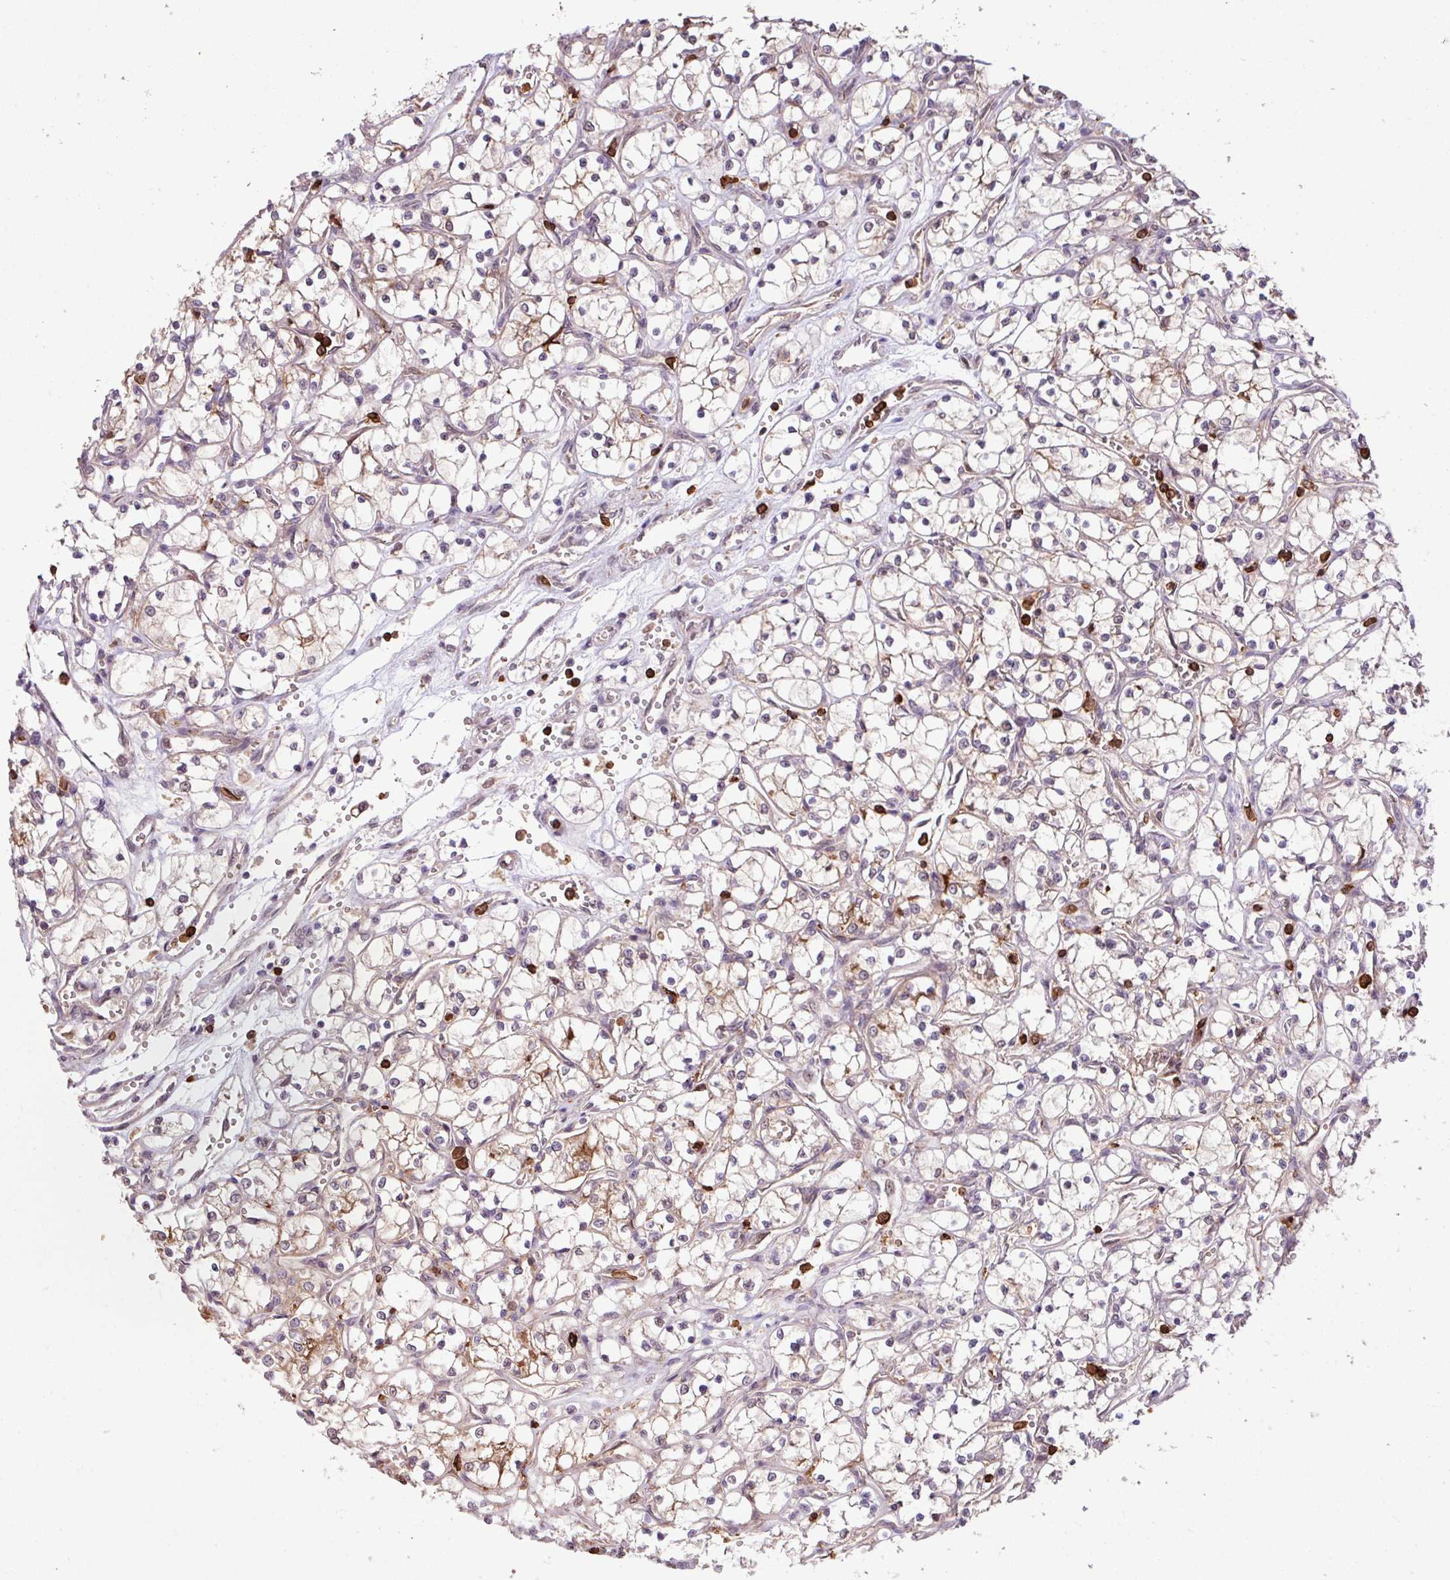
{"staining": {"intensity": "negative", "quantity": "none", "location": "none"}, "tissue": "renal cancer", "cell_type": "Tumor cells", "image_type": "cancer", "snomed": [{"axis": "morphology", "description": "Adenocarcinoma, NOS"}, {"axis": "topography", "description": "Kidney"}], "caption": "Protein analysis of renal cancer (adenocarcinoma) exhibits no significant staining in tumor cells. (Stains: DAB IHC with hematoxylin counter stain, Microscopy: brightfield microscopy at high magnification).", "gene": "GON7", "patient": {"sex": "female", "age": 69}}